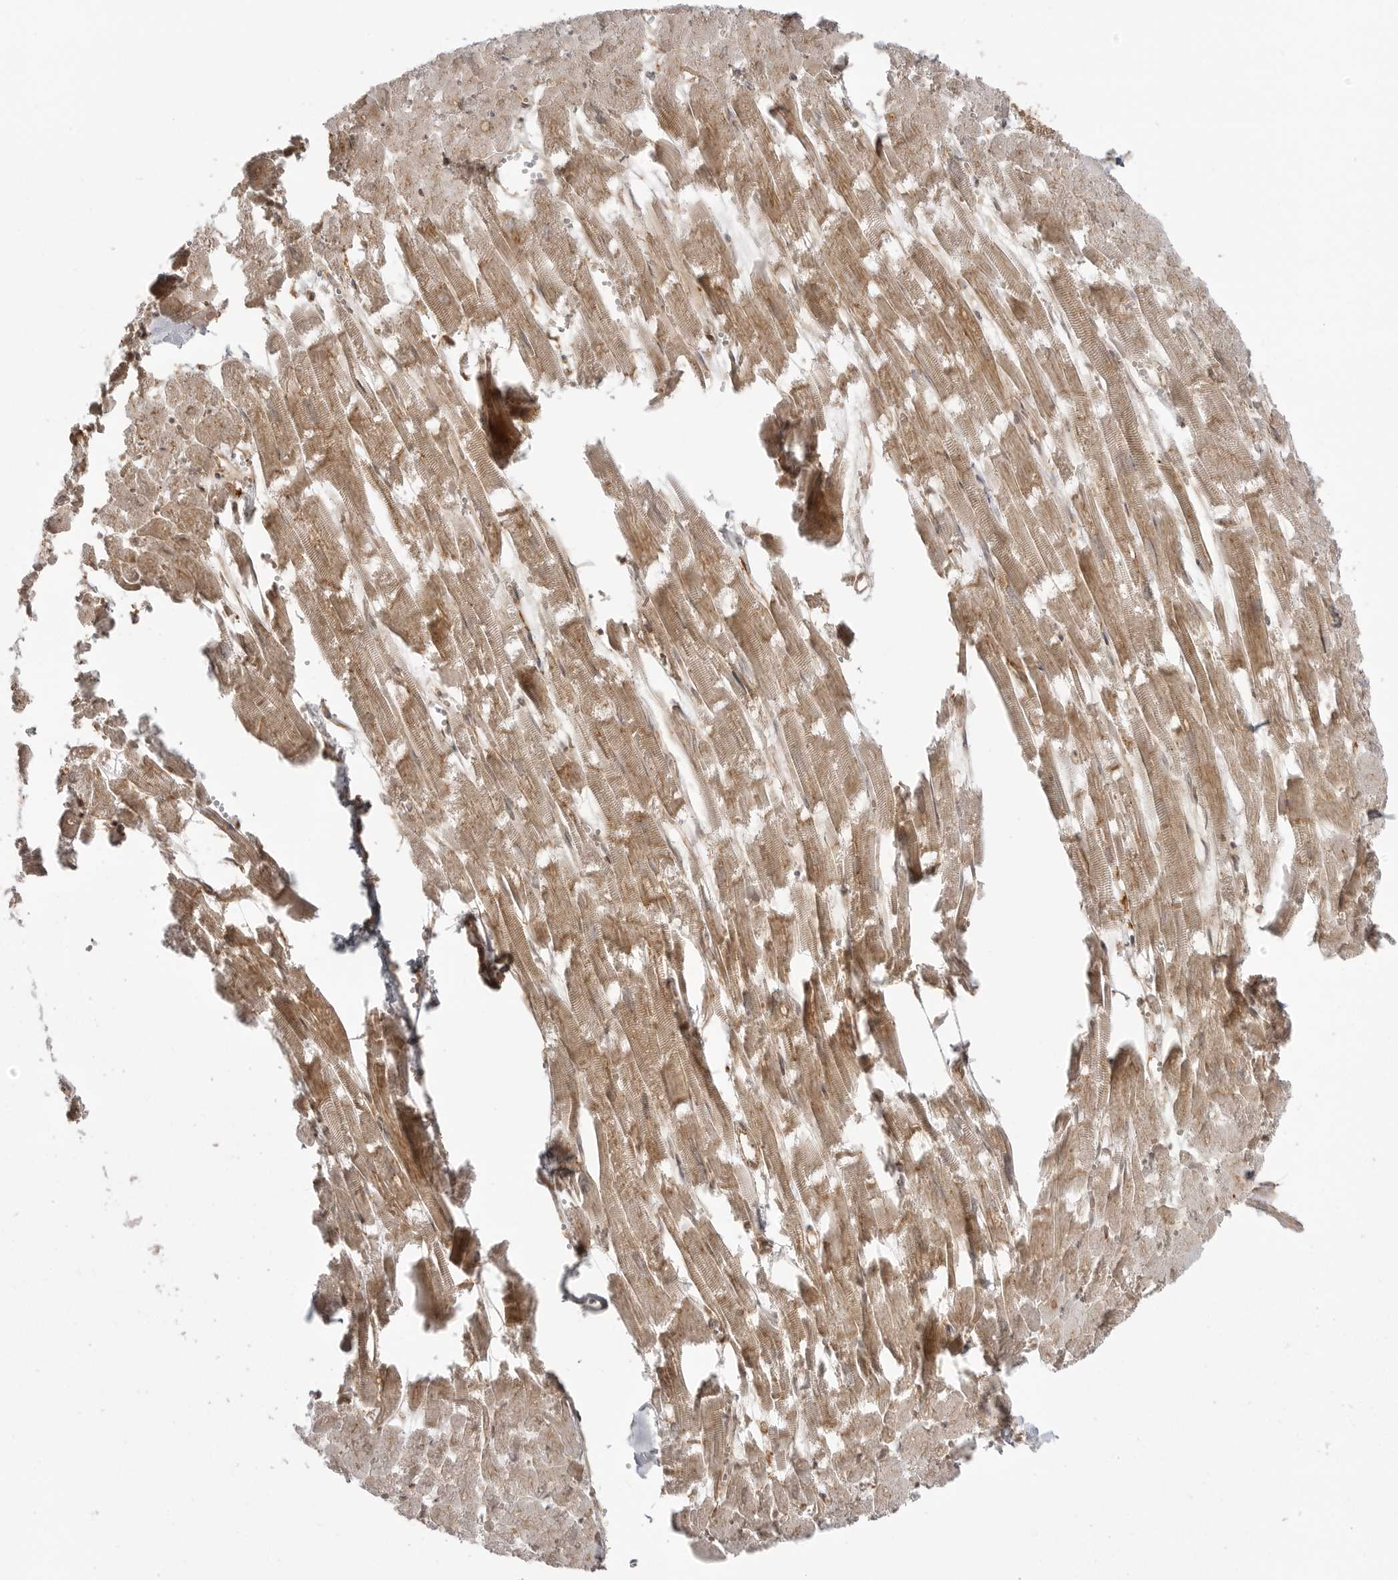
{"staining": {"intensity": "moderate", "quantity": ">75%", "location": "cytoplasmic/membranous"}, "tissue": "heart muscle", "cell_type": "Cardiomyocytes", "image_type": "normal", "snomed": [{"axis": "morphology", "description": "Normal tissue, NOS"}, {"axis": "topography", "description": "Heart"}], "caption": "Immunohistochemistry (IHC) photomicrograph of unremarkable heart muscle: human heart muscle stained using immunohistochemistry (IHC) shows medium levels of moderate protein expression localized specifically in the cytoplasmic/membranous of cardiomyocytes, appearing as a cytoplasmic/membranous brown color.", "gene": "FAT3", "patient": {"sex": "male", "age": 54}}